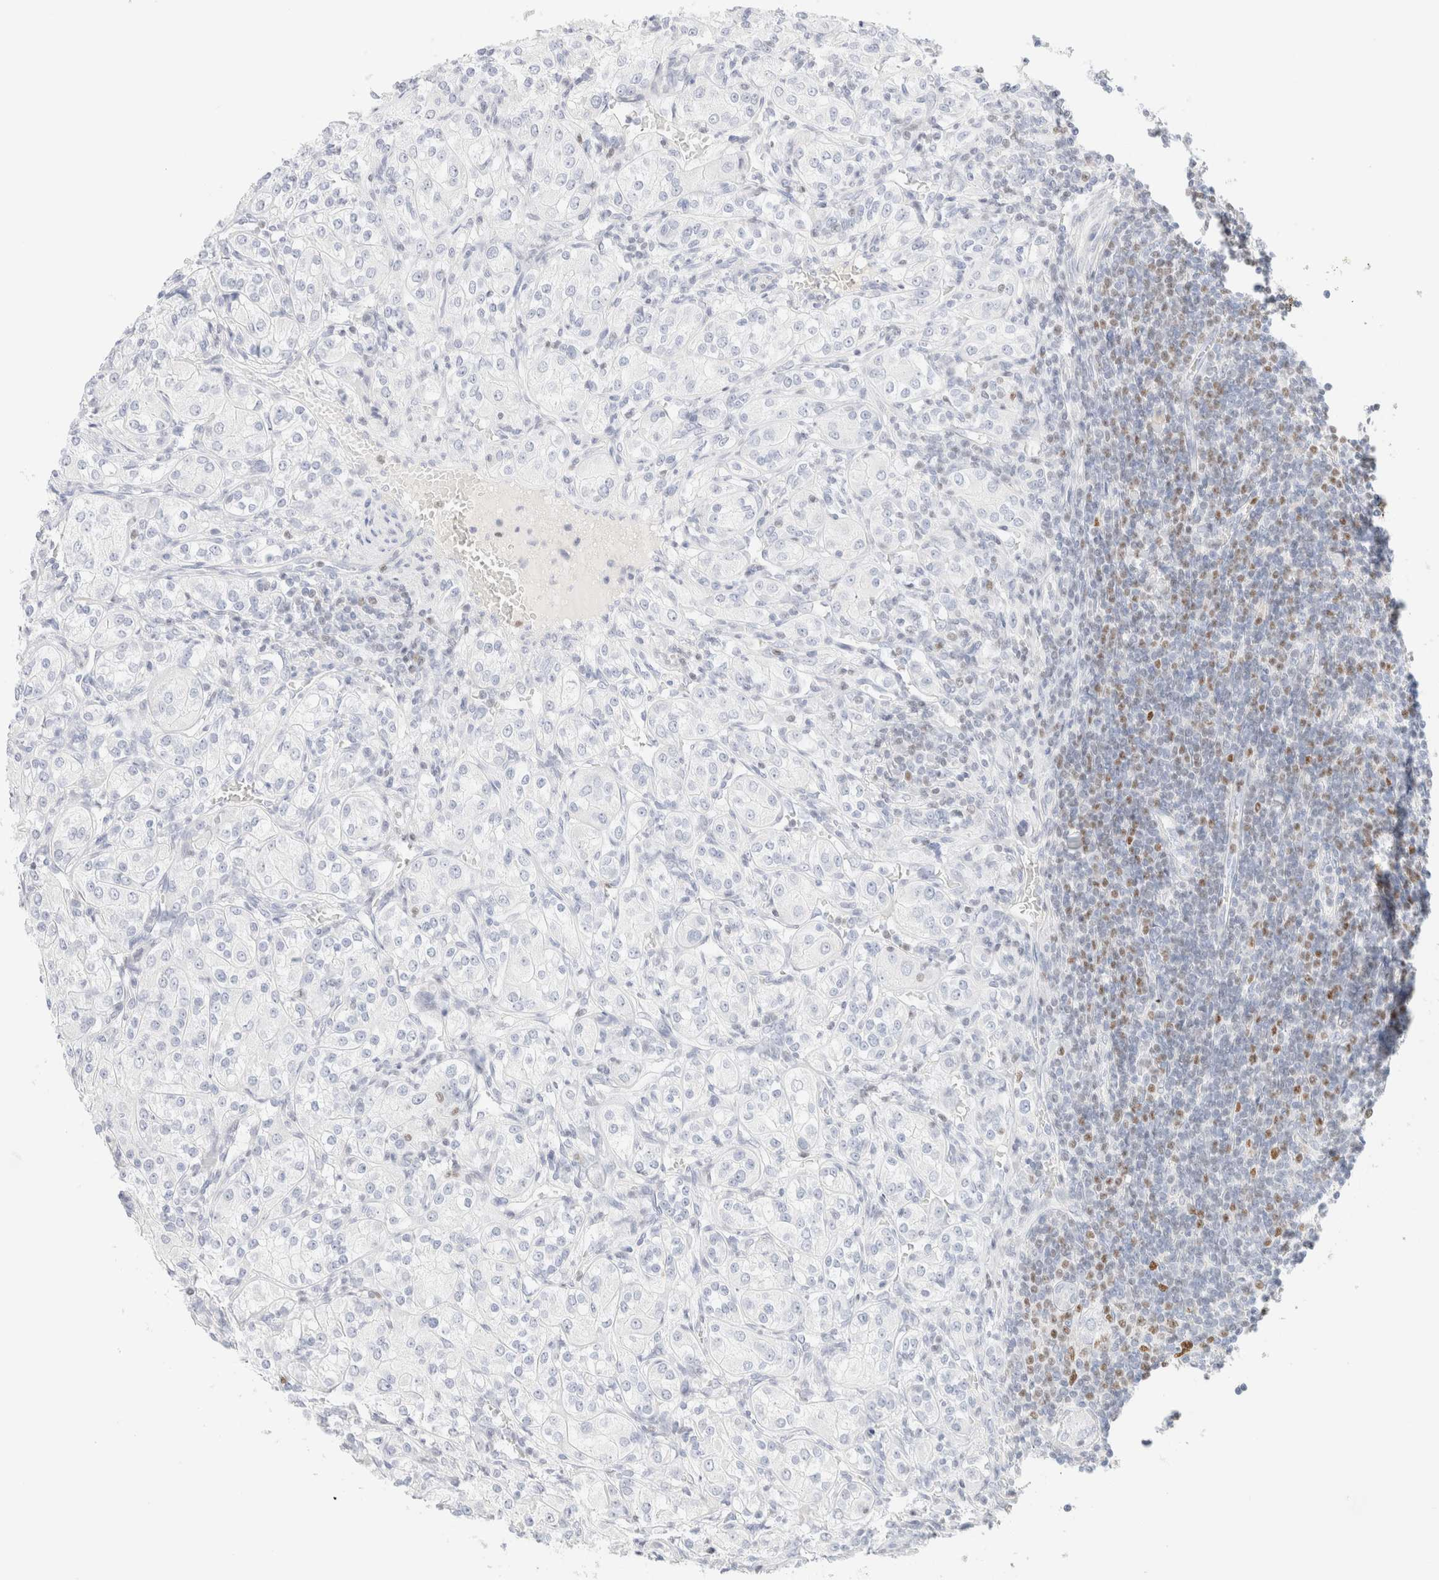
{"staining": {"intensity": "negative", "quantity": "none", "location": "none"}, "tissue": "renal cancer", "cell_type": "Tumor cells", "image_type": "cancer", "snomed": [{"axis": "morphology", "description": "Adenocarcinoma, NOS"}, {"axis": "topography", "description": "Kidney"}], "caption": "High magnification brightfield microscopy of renal adenocarcinoma stained with DAB (3,3'-diaminobenzidine) (brown) and counterstained with hematoxylin (blue): tumor cells show no significant staining.", "gene": "IKZF3", "patient": {"sex": "male", "age": 77}}